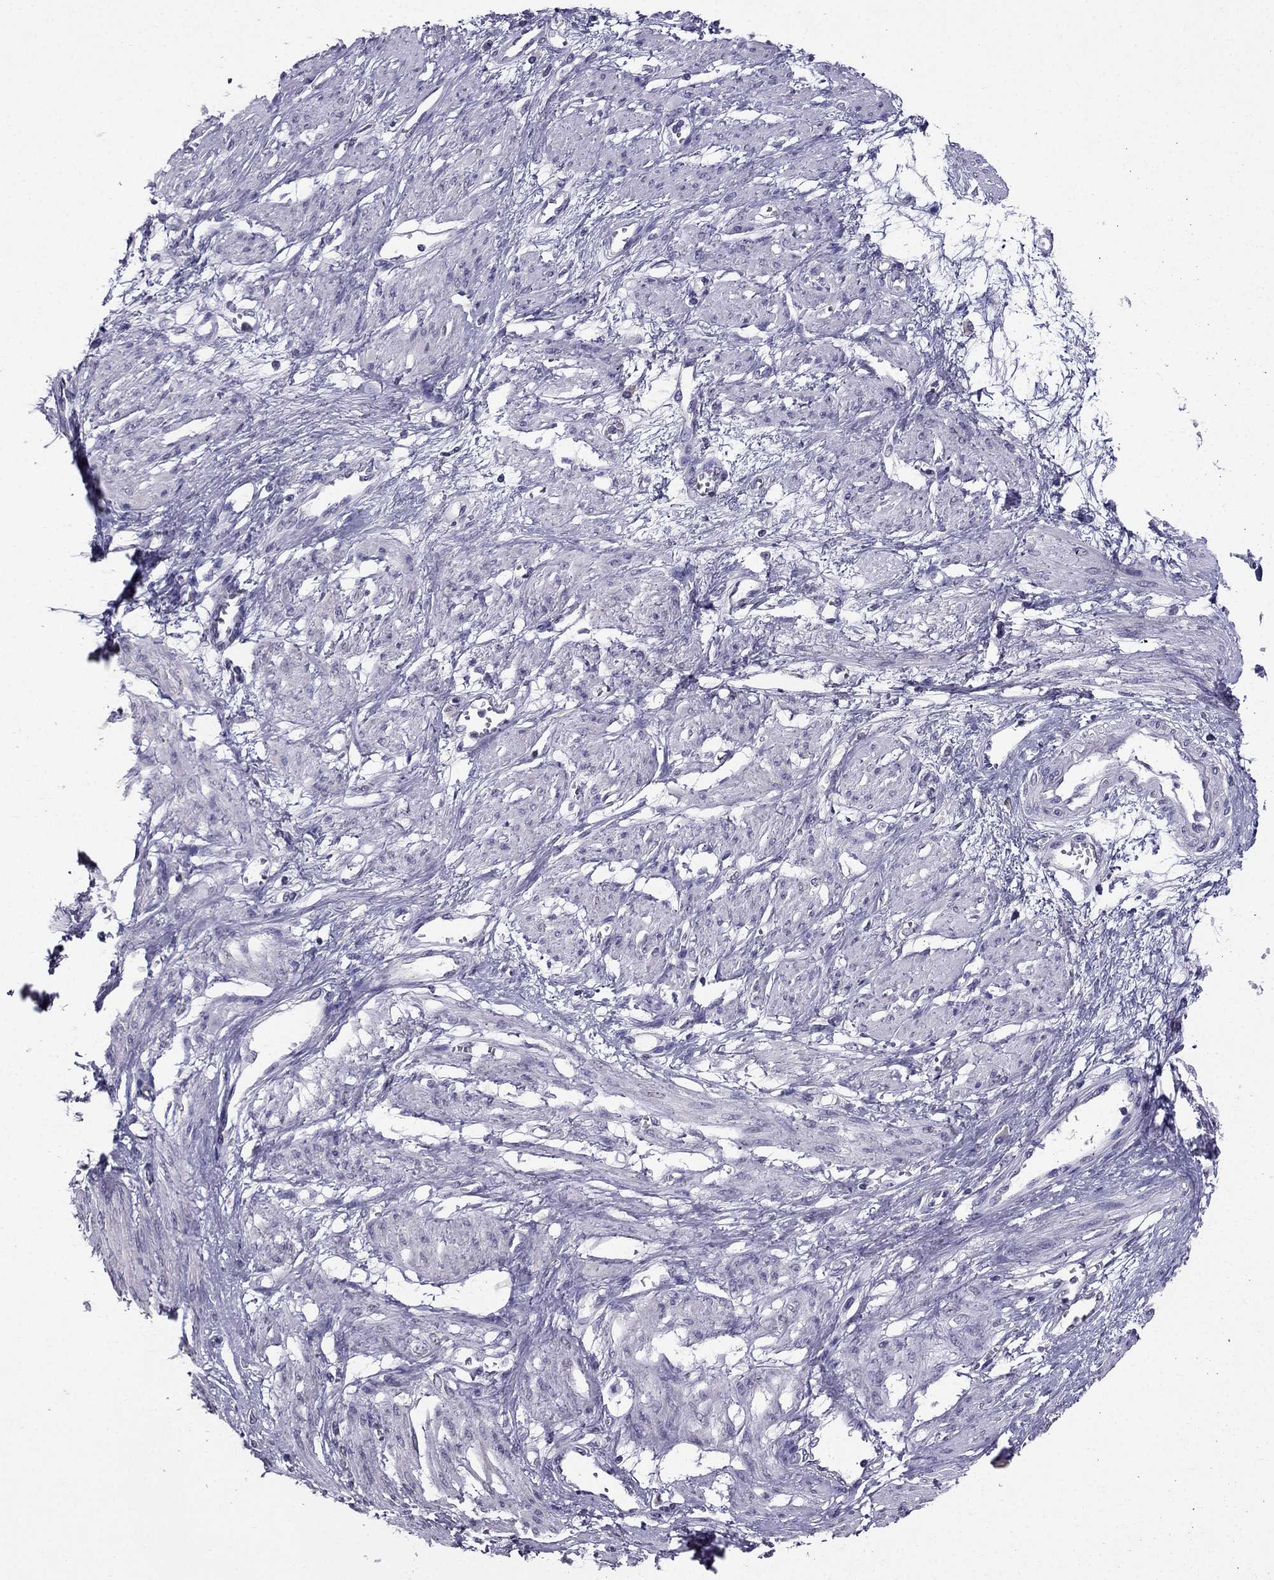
{"staining": {"intensity": "negative", "quantity": "none", "location": "none"}, "tissue": "smooth muscle", "cell_type": "Smooth muscle cells", "image_type": "normal", "snomed": [{"axis": "morphology", "description": "Normal tissue, NOS"}, {"axis": "topography", "description": "Smooth muscle"}, {"axis": "topography", "description": "Uterus"}], "caption": "High magnification brightfield microscopy of unremarkable smooth muscle stained with DAB (brown) and counterstained with hematoxylin (blue): smooth muscle cells show no significant positivity. (Stains: DAB (3,3'-diaminobenzidine) immunohistochemistry (IHC) with hematoxylin counter stain, Microscopy: brightfield microscopy at high magnification).", "gene": "ARHGAP11A", "patient": {"sex": "female", "age": 39}}